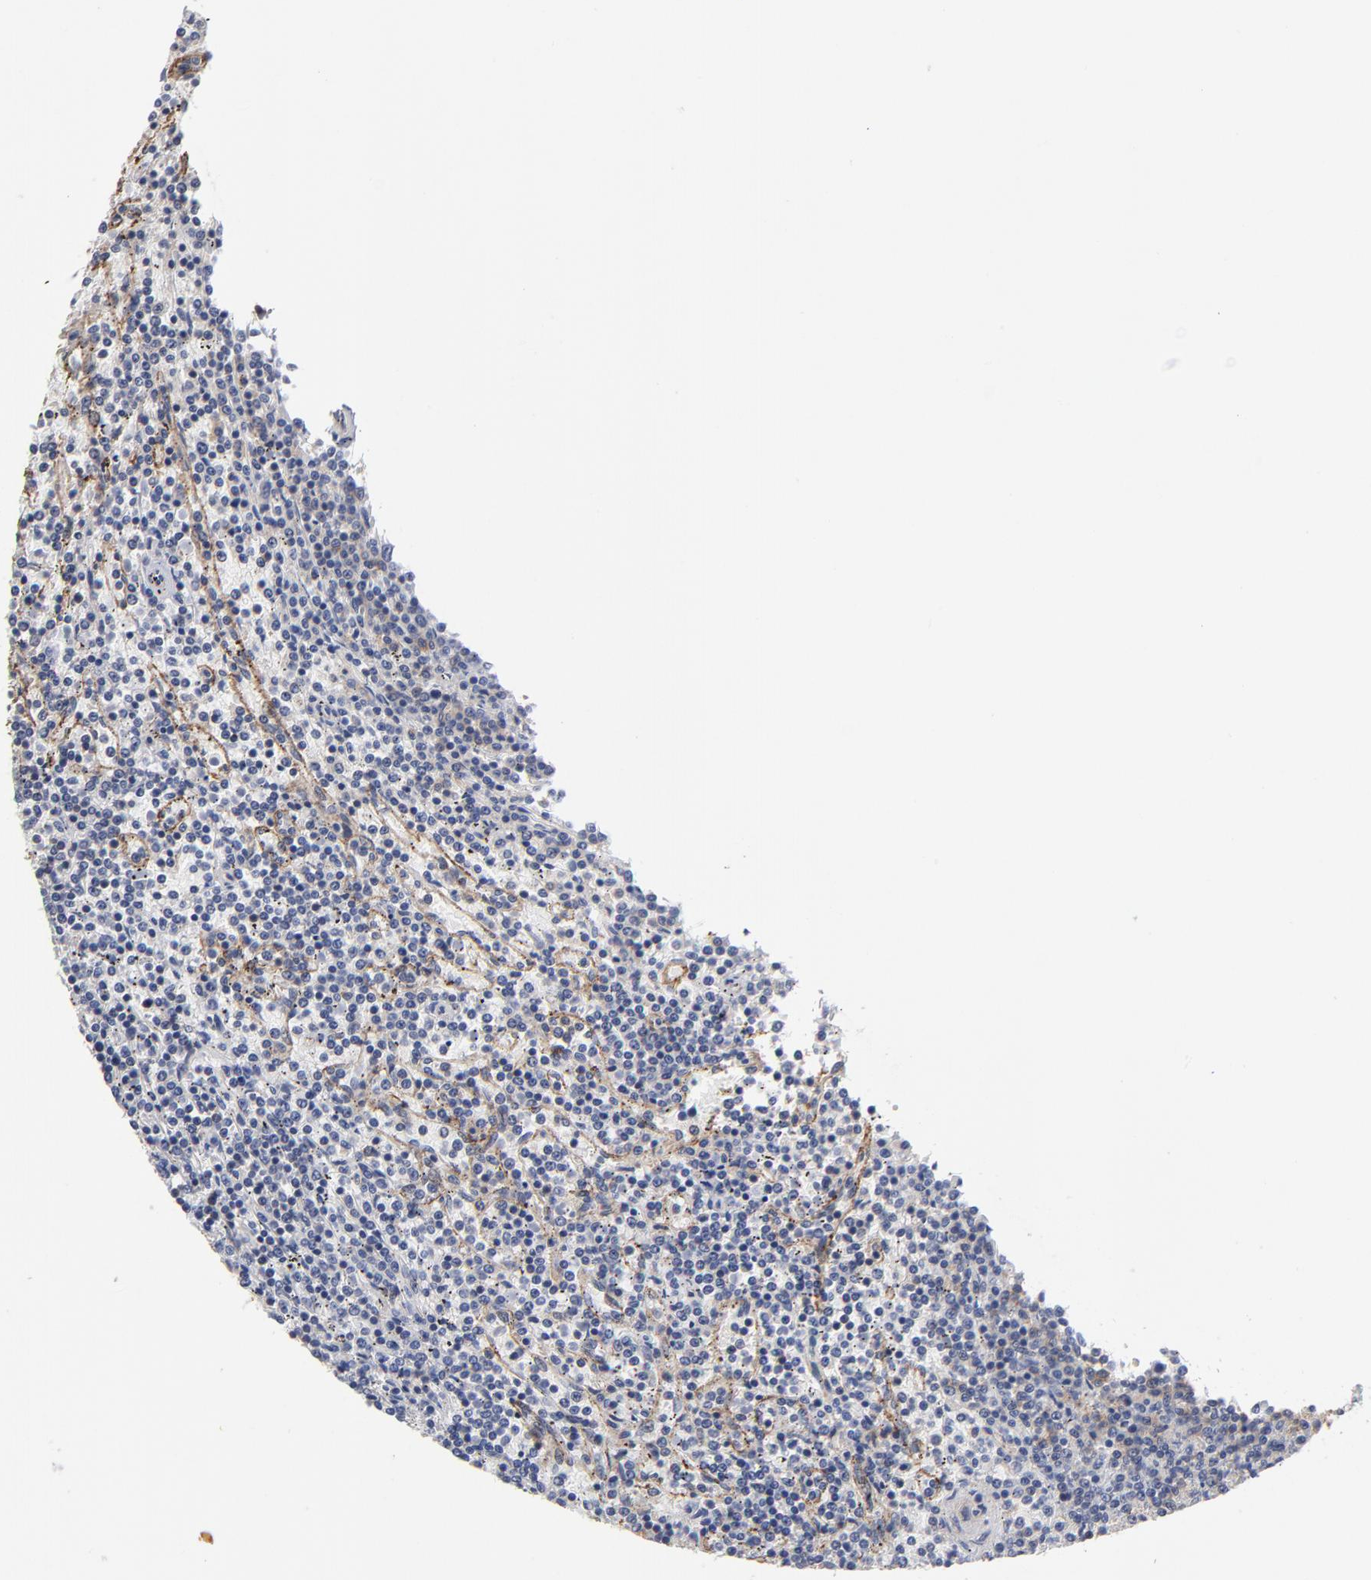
{"staining": {"intensity": "moderate", "quantity": "<25%", "location": "cytoplasmic/membranous"}, "tissue": "lymphoma", "cell_type": "Tumor cells", "image_type": "cancer", "snomed": [{"axis": "morphology", "description": "Malignant lymphoma, non-Hodgkin's type, Low grade"}, {"axis": "topography", "description": "Spleen"}], "caption": "This is a histology image of immunohistochemistry staining of lymphoma, which shows moderate staining in the cytoplasmic/membranous of tumor cells.", "gene": "PDLIM2", "patient": {"sex": "female", "age": 50}}